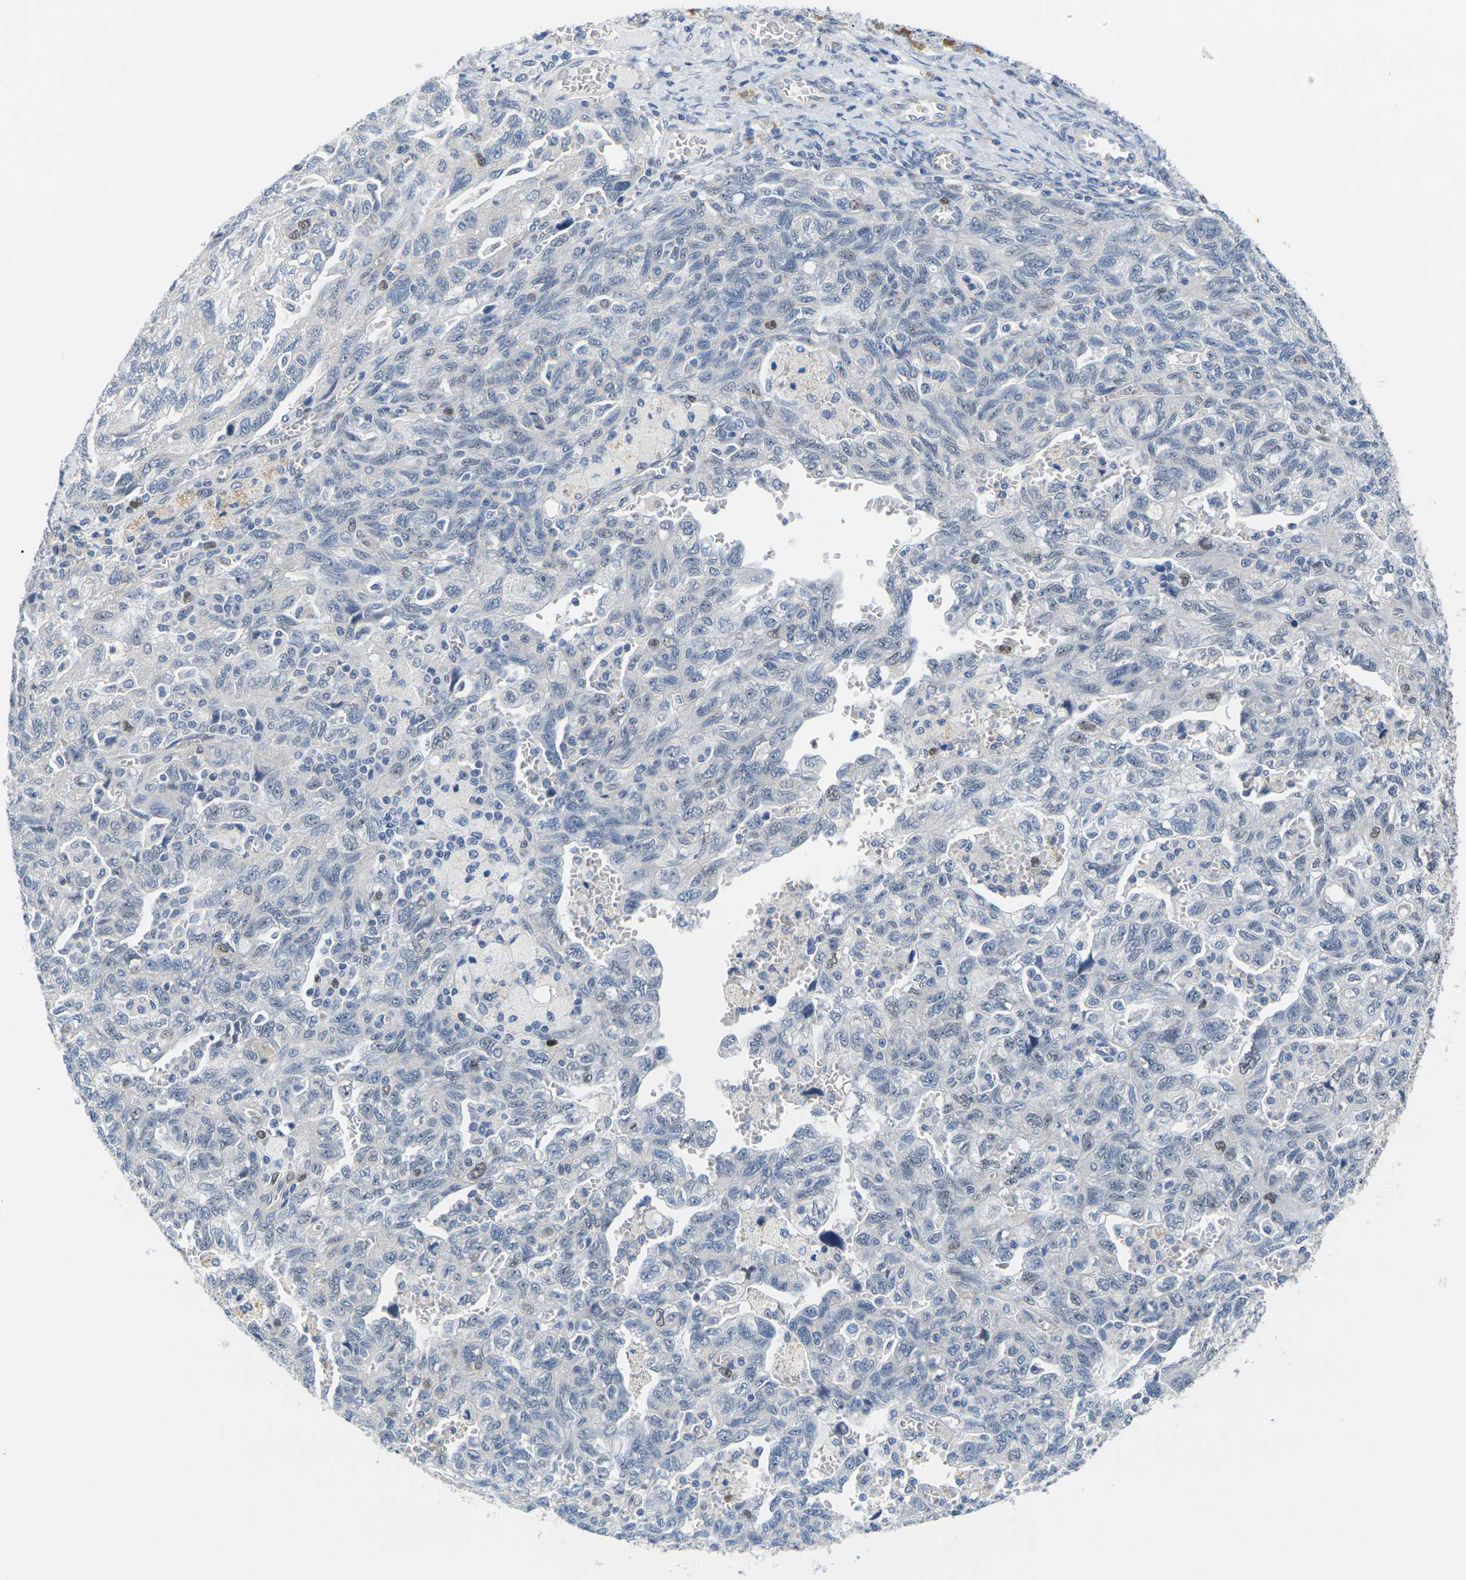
{"staining": {"intensity": "weak", "quantity": "<25%", "location": "nuclear"}, "tissue": "ovarian cancer", "cell_type": "Tumor cells", "image_type": "cancer", "snomed": [{"axis": "morphology", "description": "Carcinoma, NOS"}, {"axis": "morphology", "description": "Cystadenocarcinoma, serous, NOS"}, {"axis": "topography", "description": "Ovary"}], "caption": "DAB immunohistochemical staining of human ovarian cancer reveals no significant expression in tumor cells.", "gene": "CDK2", "patient": {"sex": "female", "age": 69}}